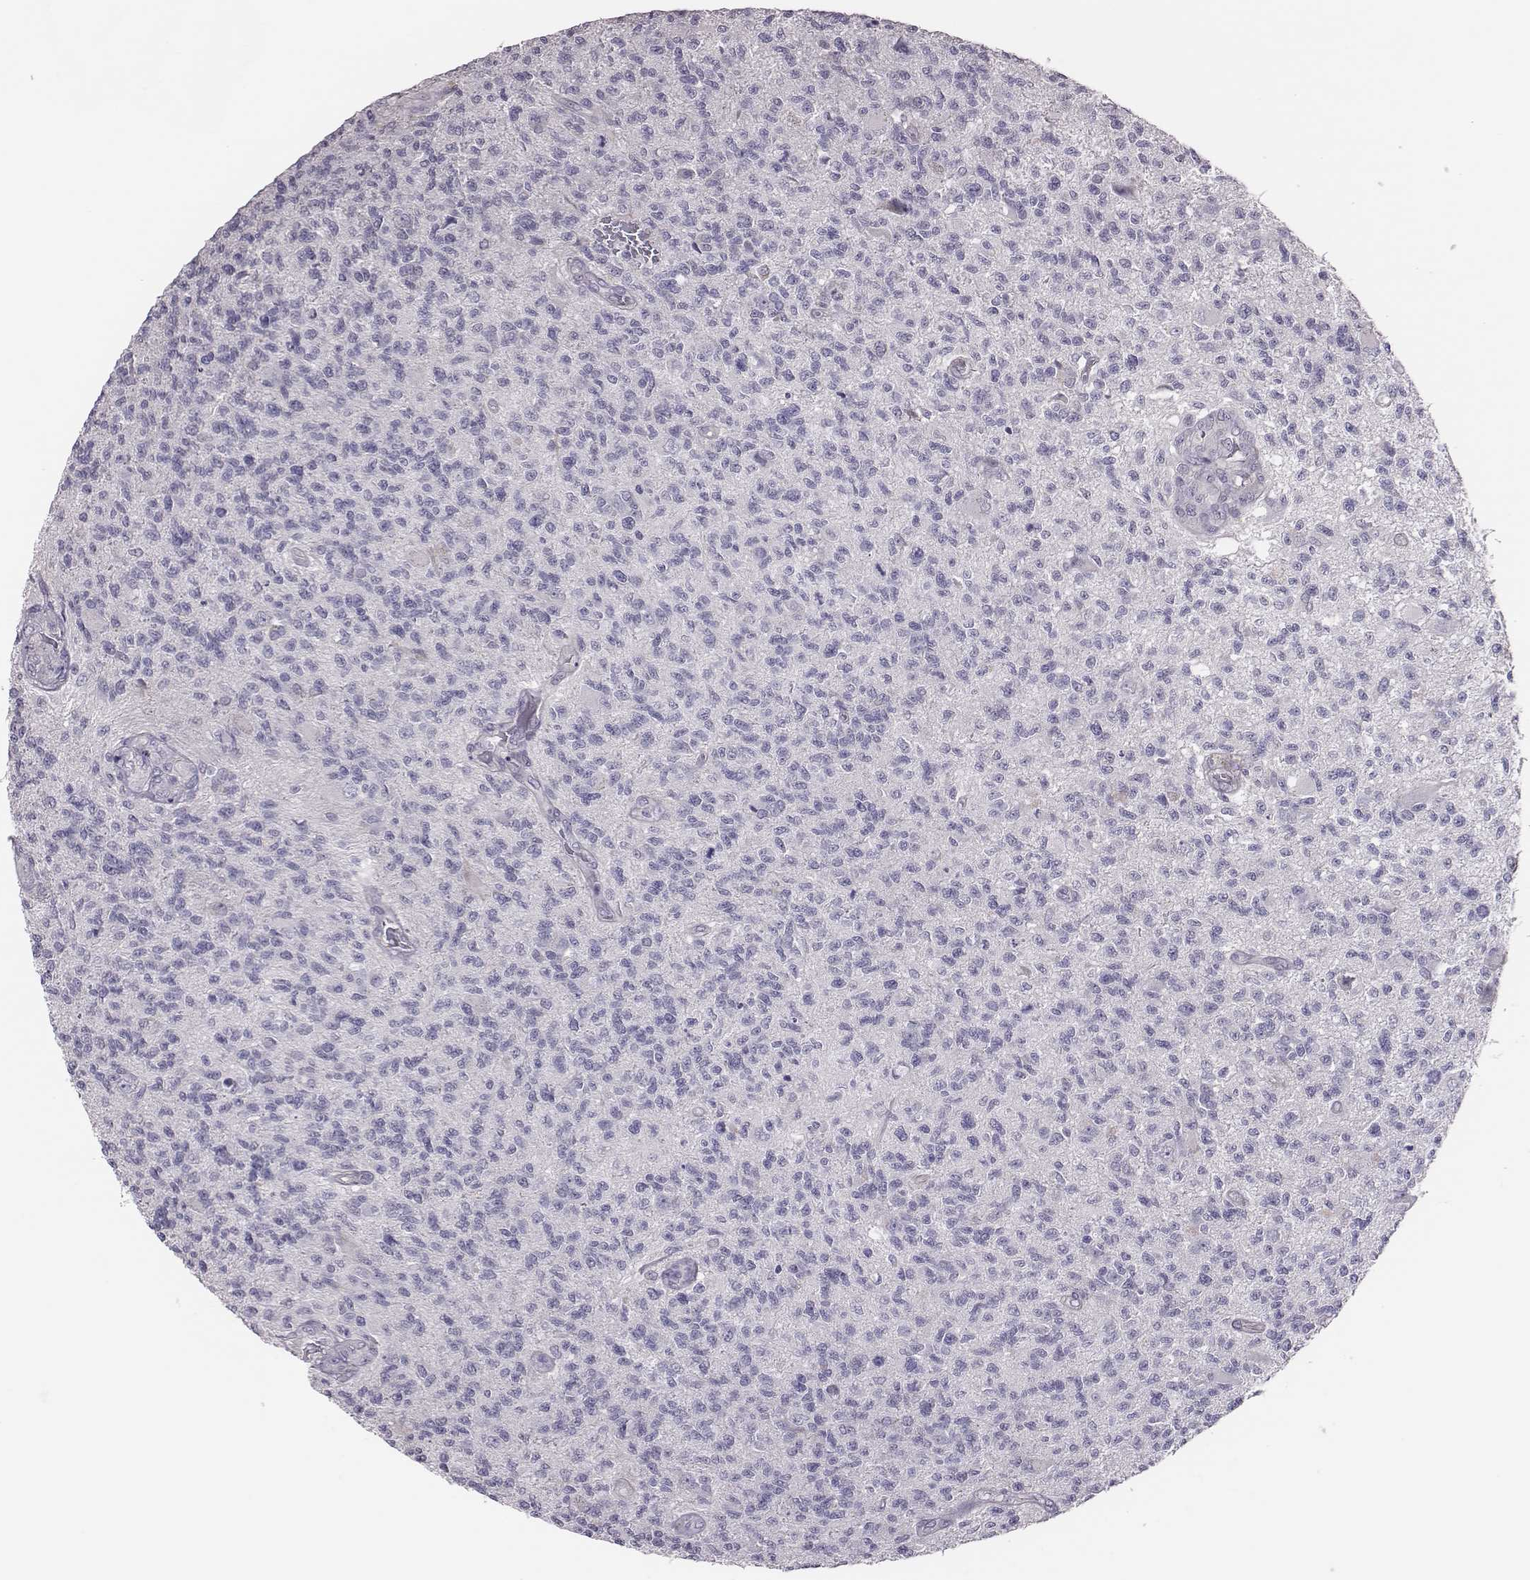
{"staining": {"intensity": "negative", "quantity": "none", "location": "none"}, "tissue": "glioma", "cell_type": "Tumor cells", "image_type": "cancer", "snomed": [{"axis": "morphology", "description": "Glioma, malignant, High grade"}, {"axis": "topography", "description": "Brain"}], "caption": "High magnification brightfield microscopy of high-grade glioma (malignant) stained with DAB (3,3'-diaminobenzidine) (brown) and counterstained with hematoxylin (blue): tumor cells show no significant positivity.", "gene": "SCML2", "patient": {"sex": "male", "age": 56}}